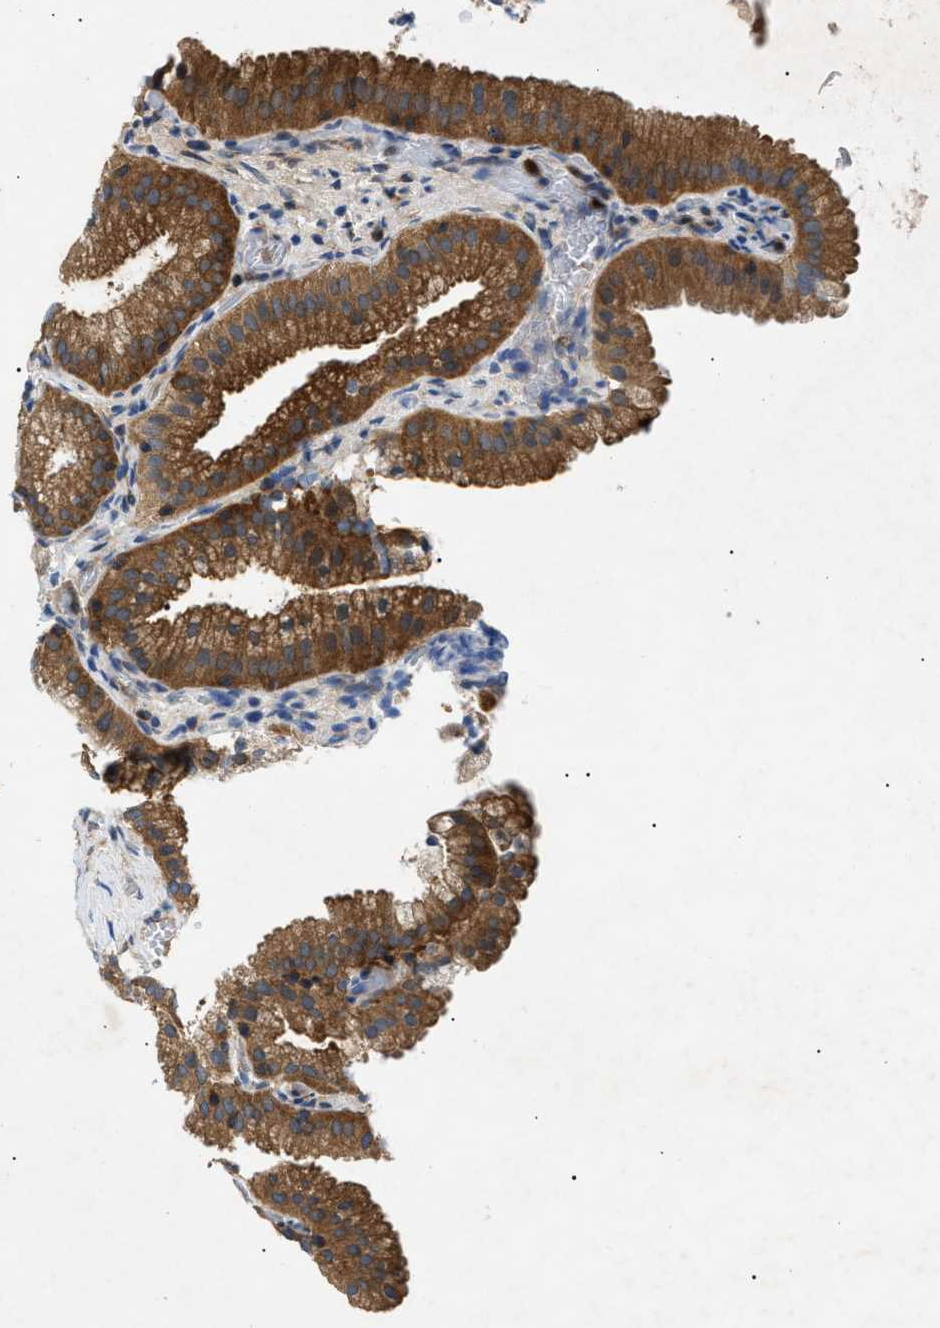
{"staining": {"intensity": "strong", "quantity": ">75%", "location": "cytoplasmic/membranous"}, "tissue": "gallbladder", "cell_type": "Glandular cells", "image_type": "normal", "snomed": [{"axis": "morphology", "description": "Normal tissue, NOS"}, {"axis": "topography", "description": "Gallbladder"}], "caption": "A brown stain highlights strong cytoplasmic/membranous positivity of a protein in glandular cells of normal gallbladder.", "gene": "RIPK1", "patient": {"sex": "male", "age": 54}}